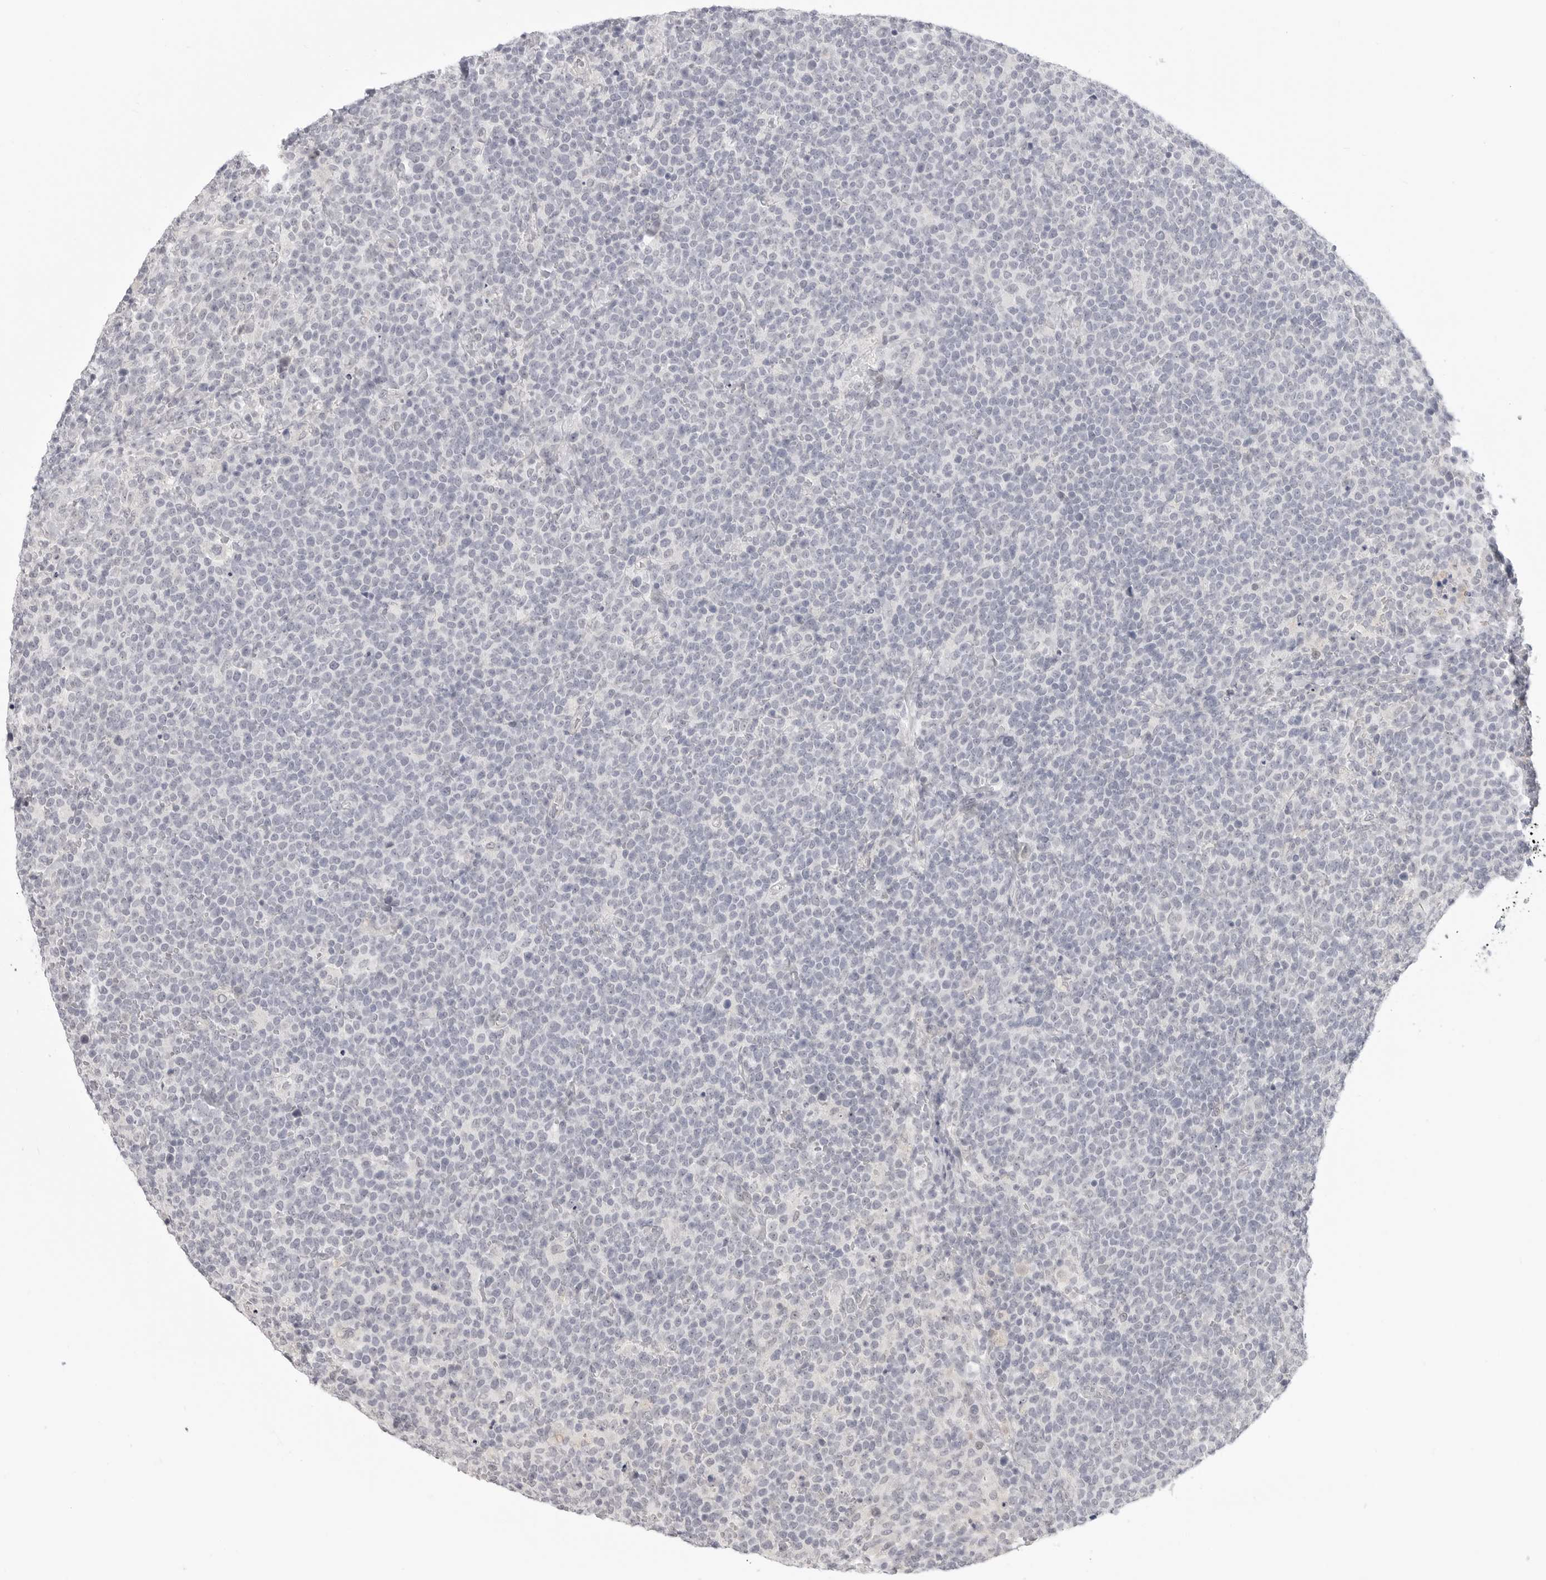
{"staining": {"intensity": "negative", "quantity": "none", "location": "none"}, "tissue": "lymphoma", "cell_type": "Tumor cells", "image_type": "cancer", "snomed": [{"axis": "morphology", "description": "Malignant lymphoma, non-Hodgkin's type, High grade"}, {"axis": "topography", "description": "Lymph node"}], "caption": "Photomicrograph shows no significant protein positivity in tumor cells of high-grade malignant lymphoma, non-Hodgkin's type.", "gene": "KLK11", "patient": {"sex": "male", "age": 61}}